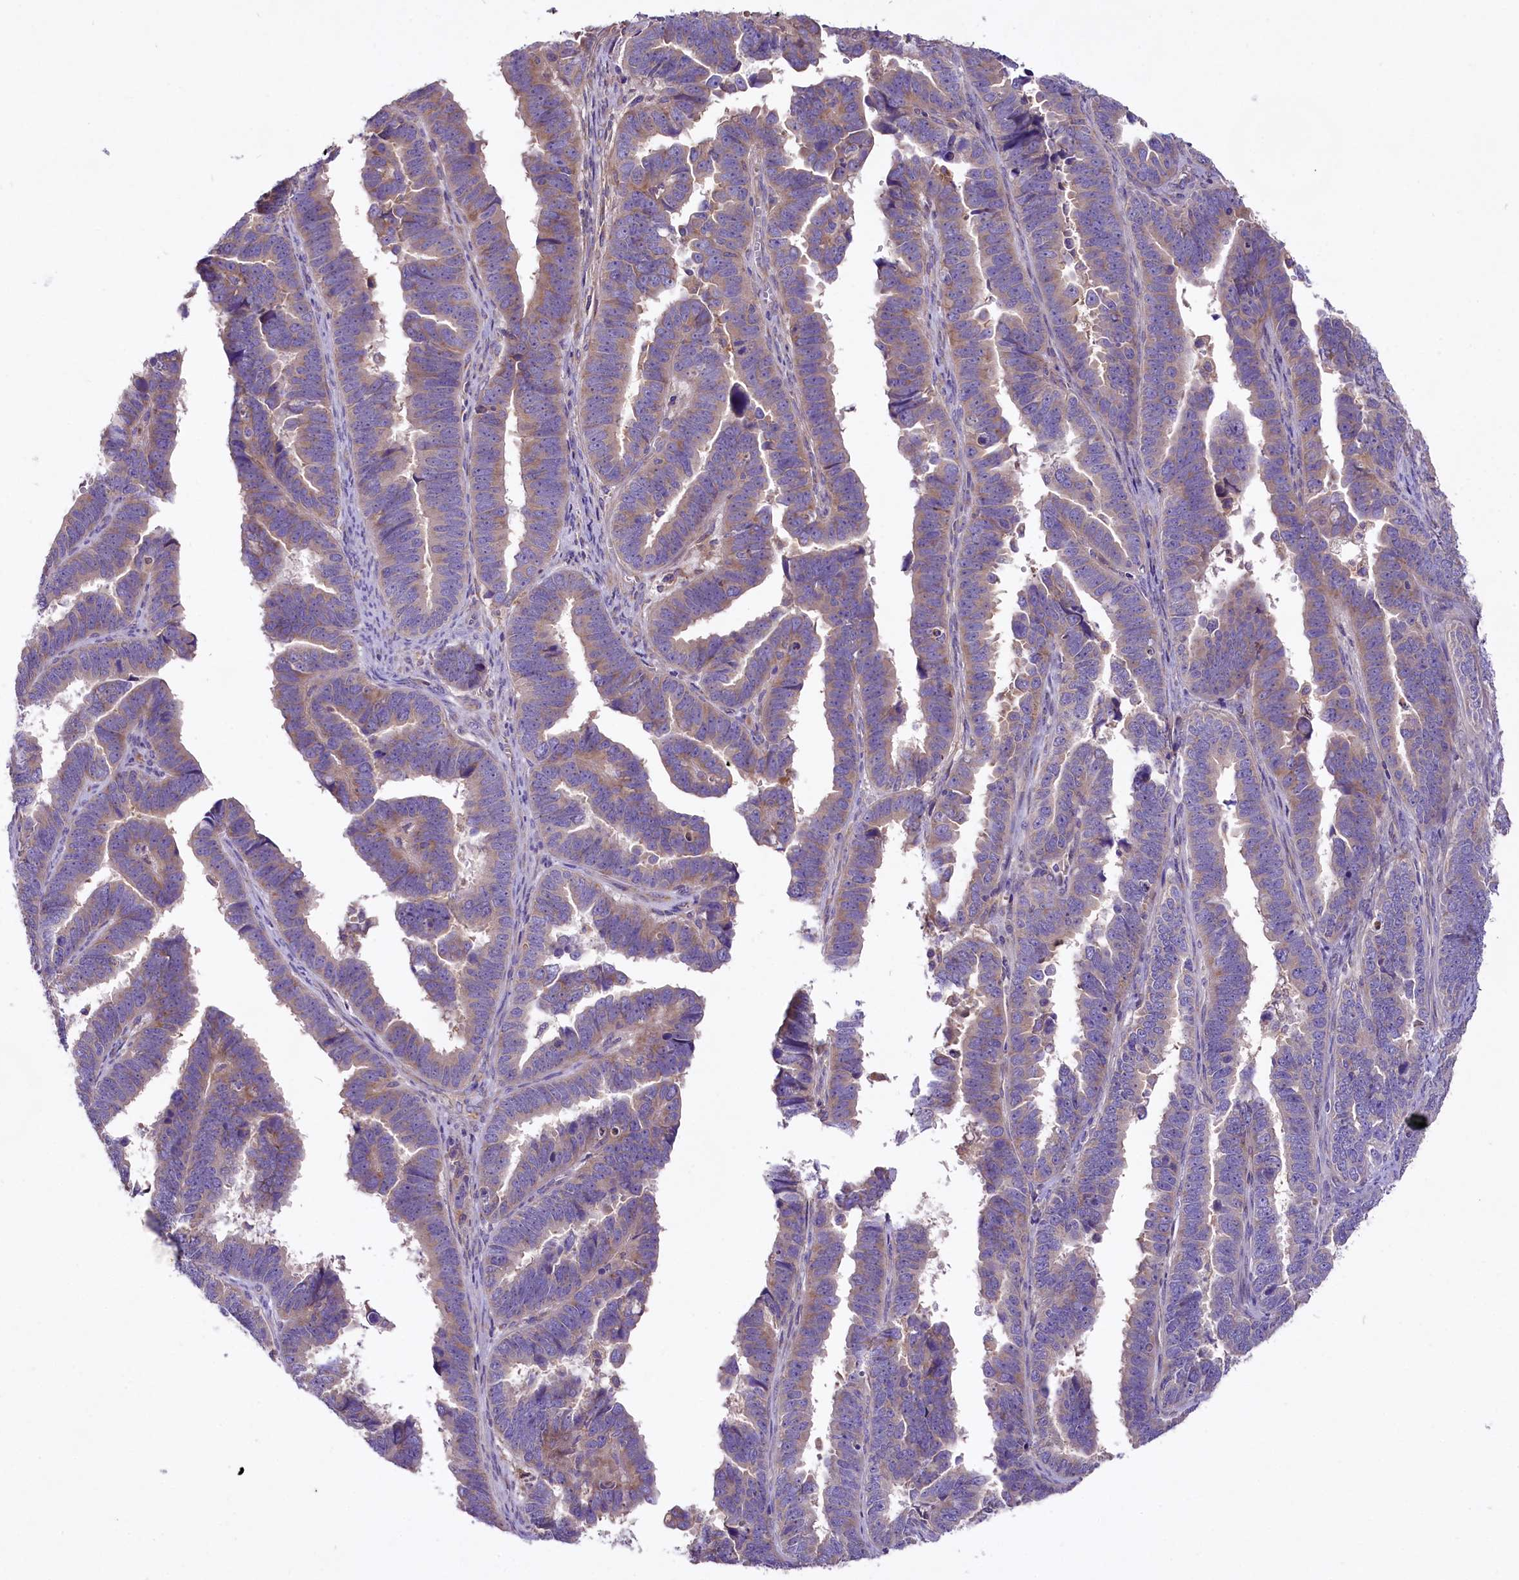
{"staining": {"intensity": "weak", "quantity": "25%-75%", "location": "cytoplasmic/membranous"}, "tissue": "endometrial cancer", "cell_type": "Tumor cells", "image_type": "cancer", "snomed": [{"axis": "morphology", "description": "Adenocarcinoma, NOS"}, {"axis": "topography", "description": "Endometrium"}], "caption": "A high-resolution photomicrograph shows immunohistochemistry staining of endometrial cancer (adenocarcinoma), which exhibits weak cytoplasmic/membranous staining in approximately 25%-75% of tumor cells.", "gene": "PEMT", "patient": {"sex": "female", "age": 75}}